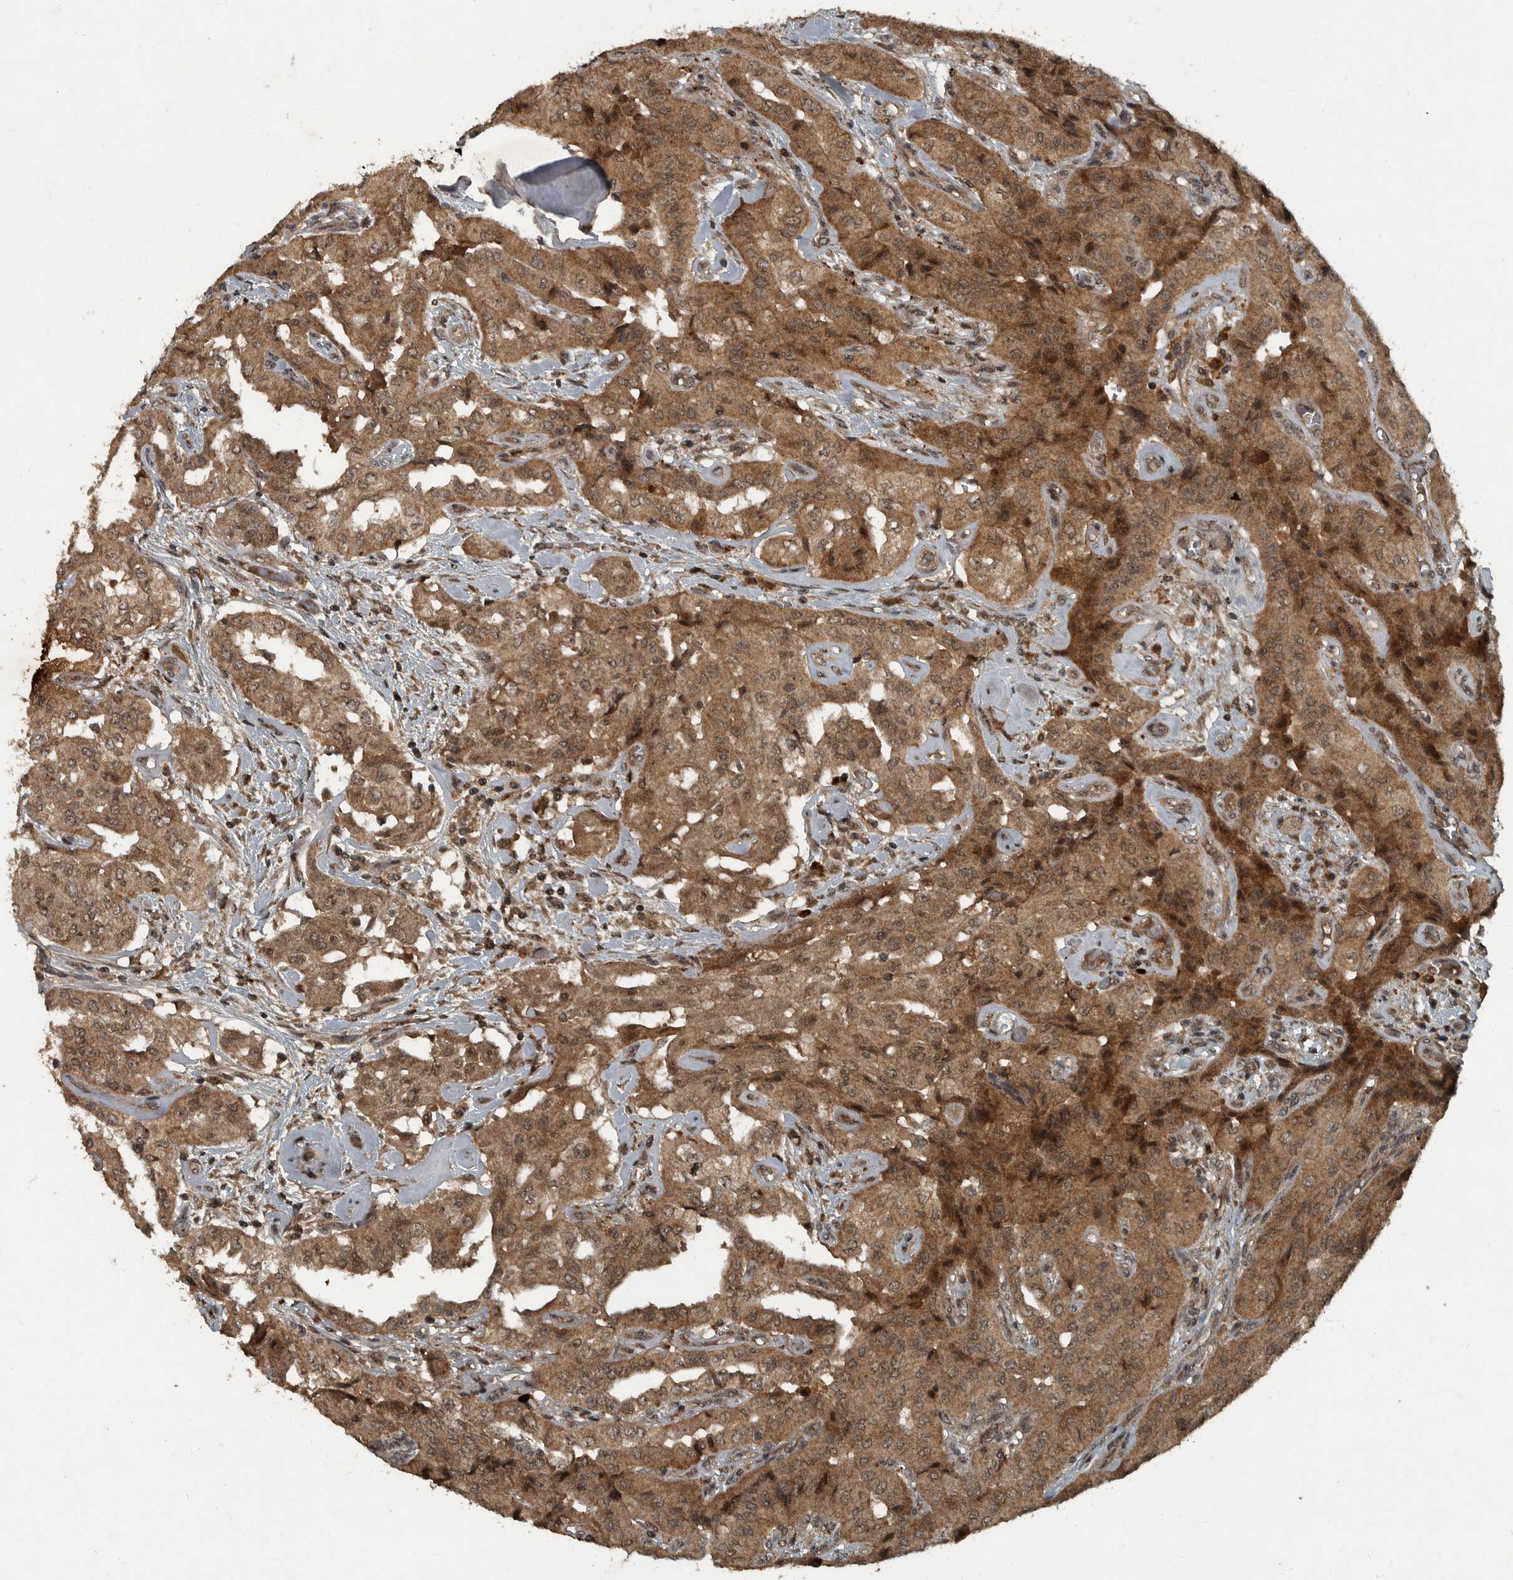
{"staining": {"intensity": "moderate", "quantity": ">75%", "location": "cytoplasmic/membranous"}, "tissue": "thyroid cancer", "cell_type": "Tumor cells", "image_type": "cancer", "snomed": [{"axis": "morphology", "description": "Papillary adenocarcinoma, NOS"}, {"axis": "topography", "description": "Thyroid gland"}], "caption": "Protein staining reveals moderate cytoplasmic/membranous positivity in approximately >75% of tumor cells in thyroid cancer. (DAB (3,3'-diaminobenzidine) IHC with brightfield microscopy, high magnification).", "gene": "FOXO1", "patient": {"sex": "female", "age": 59}}